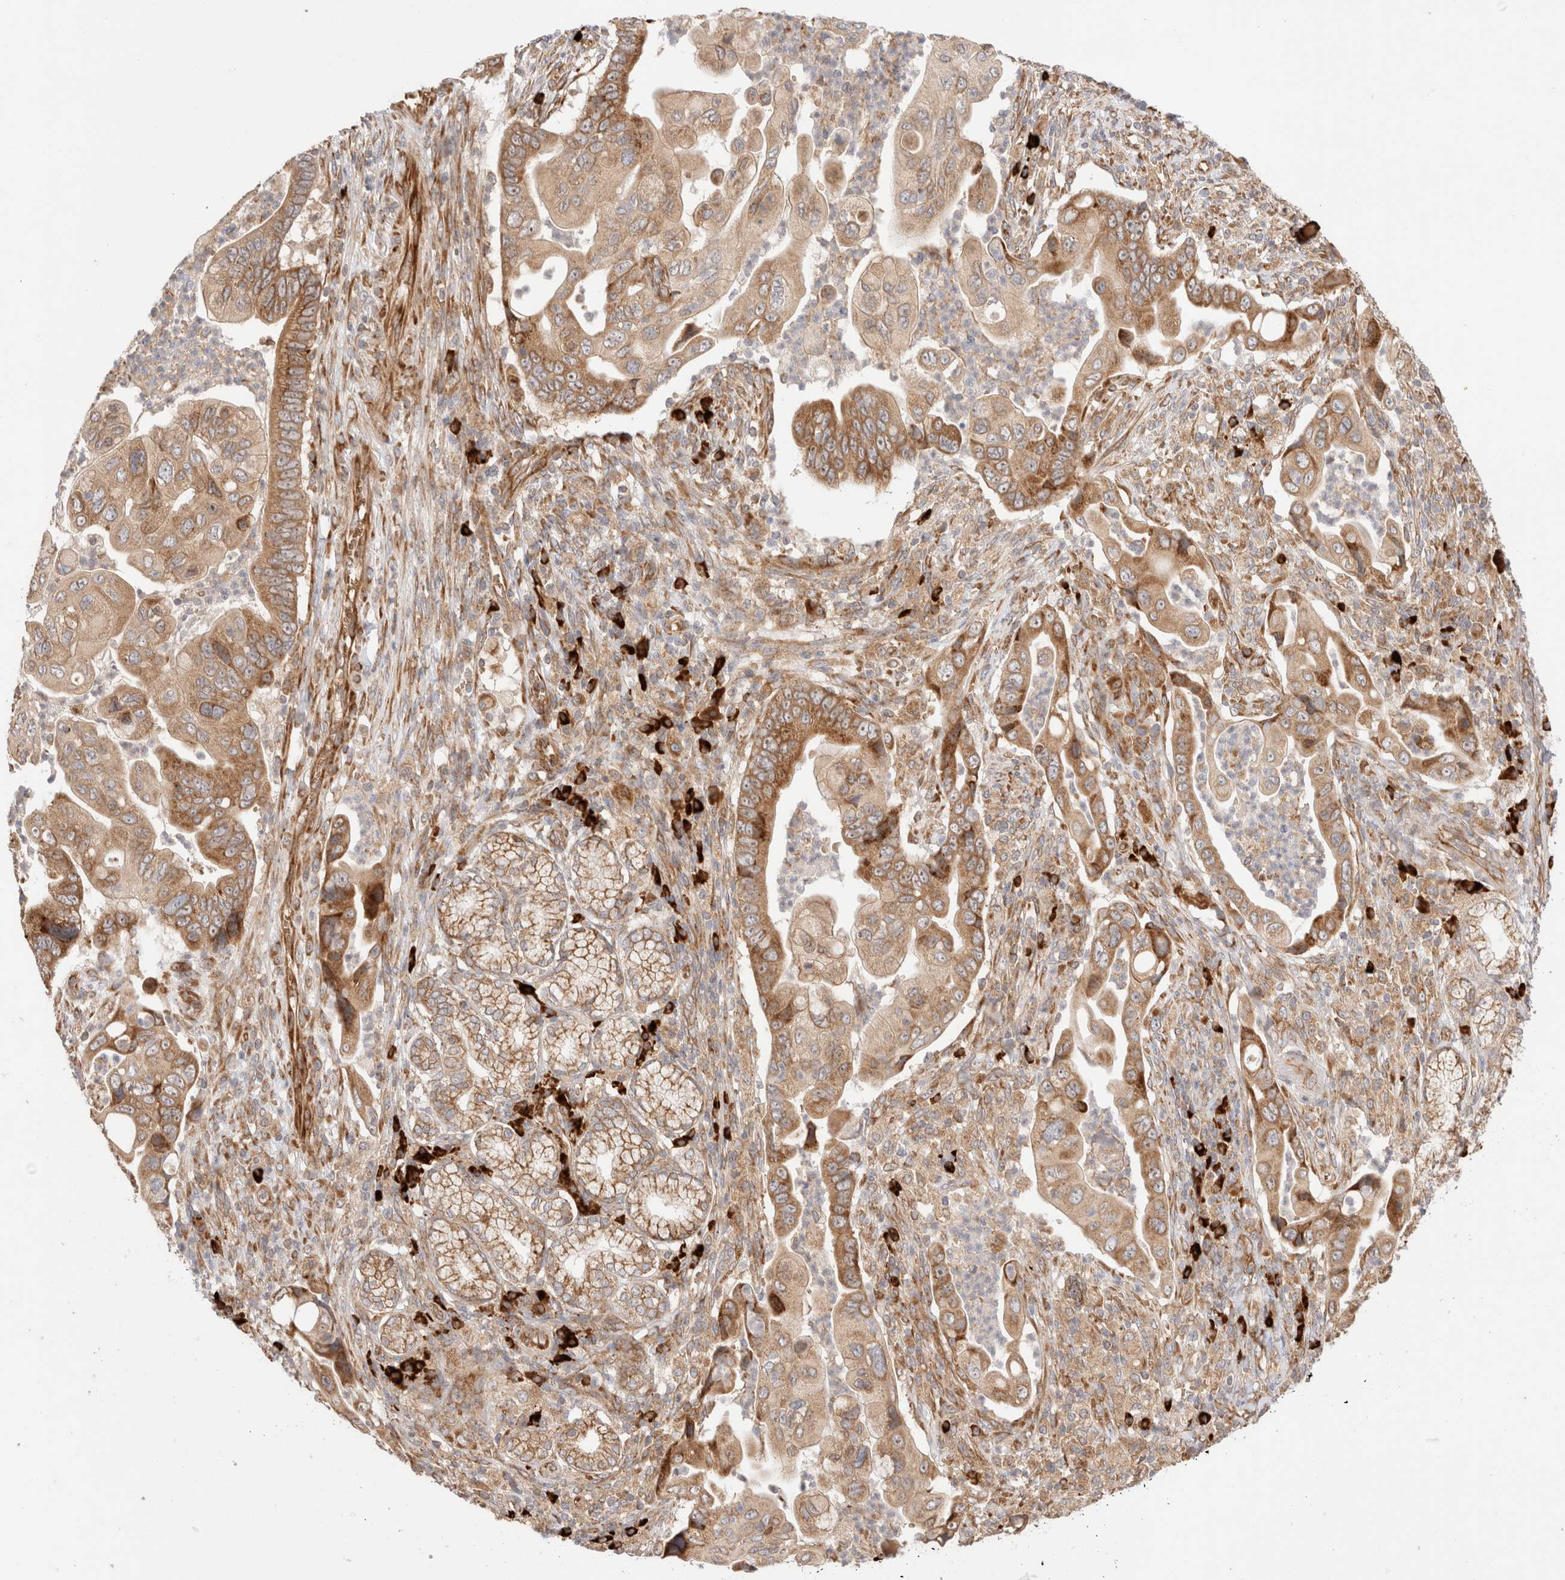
{"staining": {"intensity": "moderate", "quantity": ">75%", "location": "cytoplasmic/membranous"}, "tissue": "pancreatic cancer", "cell_type": "Tumor cells", "image_type": "cancer", "snomed": [{"axis": "morphology", "description": "Adenocarcinoma, NOS"}, {"axis": "topography", "description": "Pancreas"}], "caption": "Protein analysis of pancreatic cancer tissue demonstrates moderate cytoplasmic/membranous expression in about >75% of tumor cells.", "gene": "UTS2B", "patient": {"sex": "male", "age": 78}}